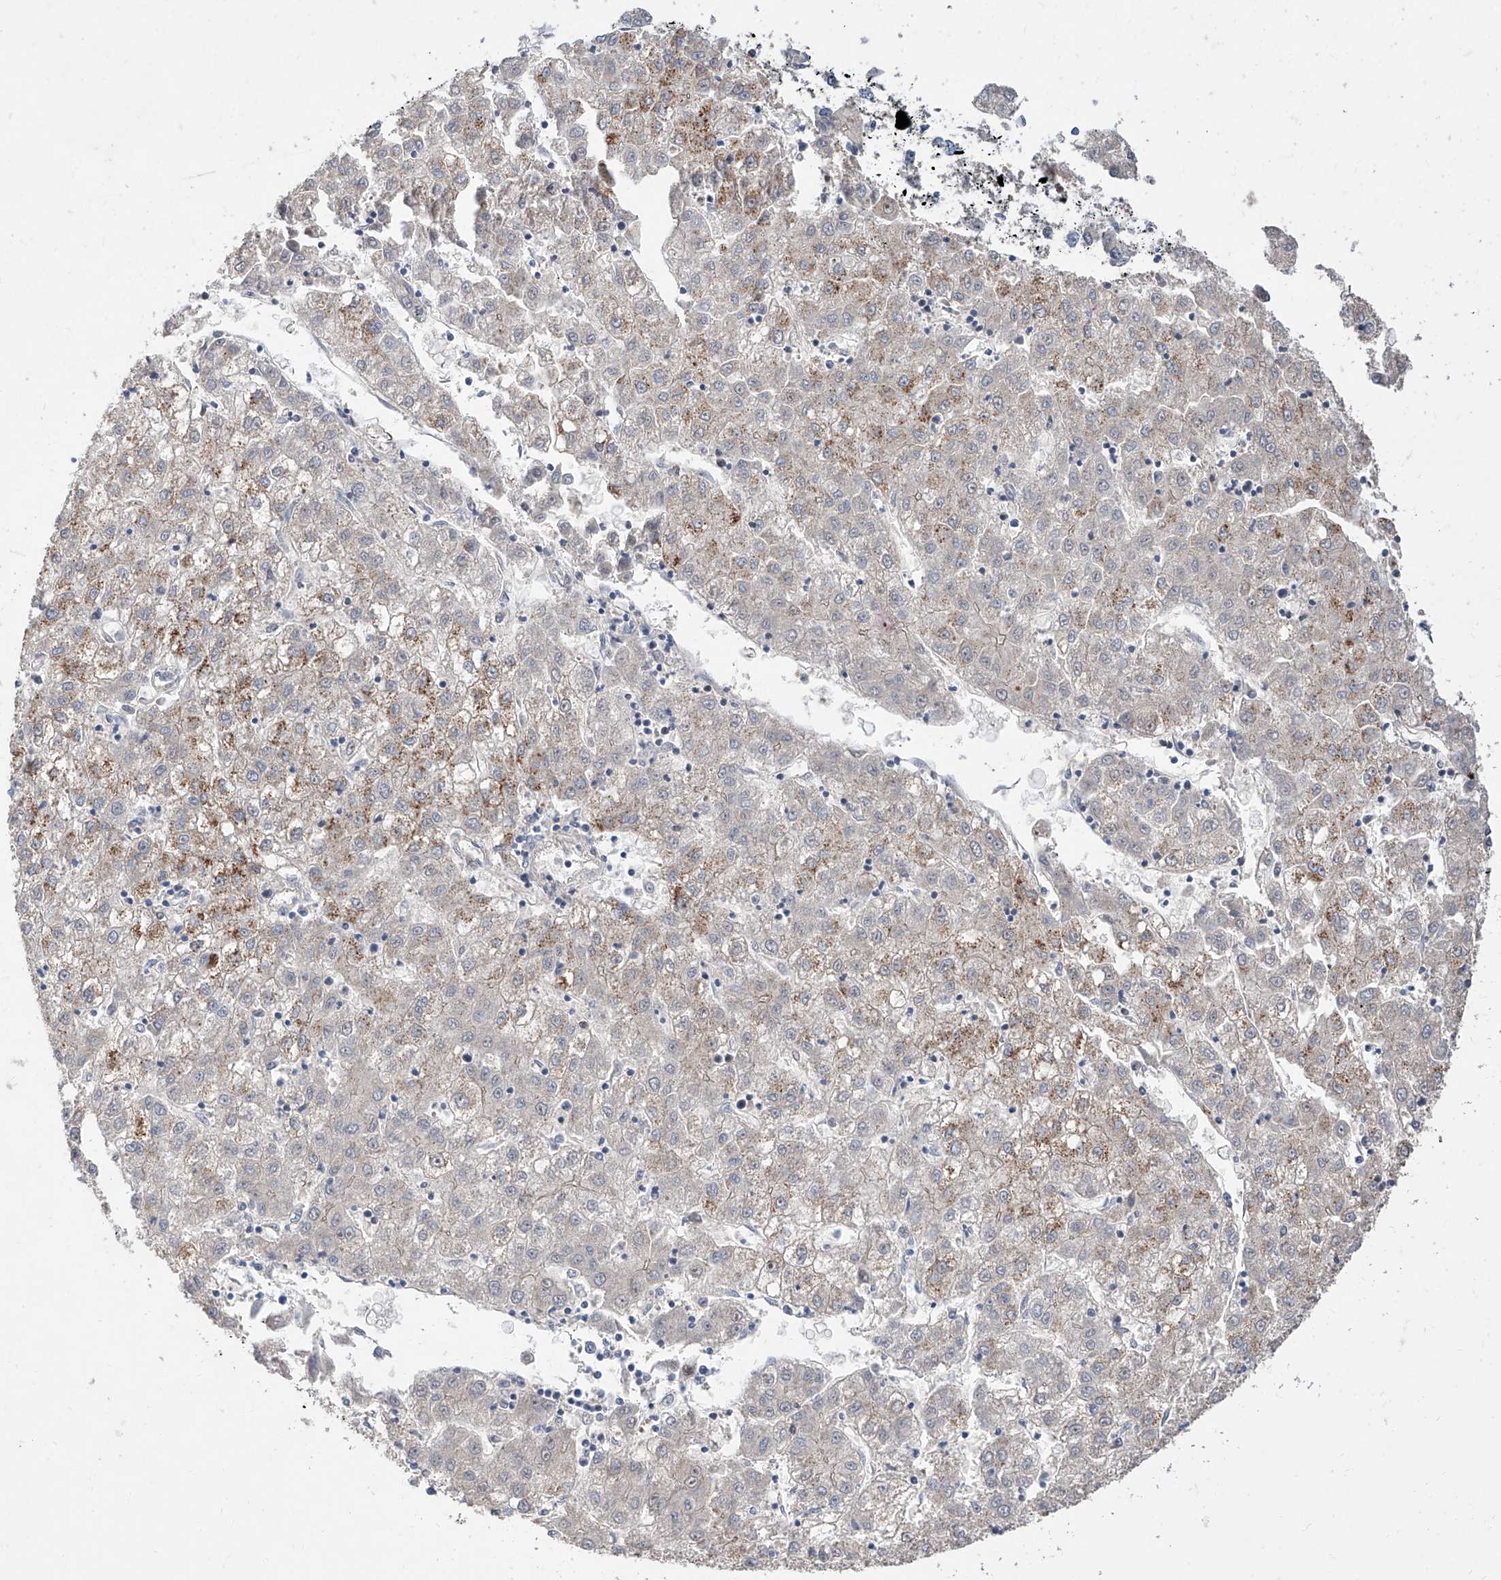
{"staining": {"intensity": "weak", "quantity": "25%-75%", "location": "cytoplasmic/membranous"}, "tissue": "liver cancer", "cell_type": "Tumor cells", "image_type": "cancer", "snomed": [{"axis": "morphology", "description": "Carcinoma, Hepatocellular, NOS"}, {"axis": "topography", "description": "Liver"}], "caption": "A brown stain shows weak cytoplasmic/membranous staining of a protein in human hepatocellular carcinoma (liver) tumor cells.", "gene": "FUCA2", "patient": {"sex": "male", "age": 72}}